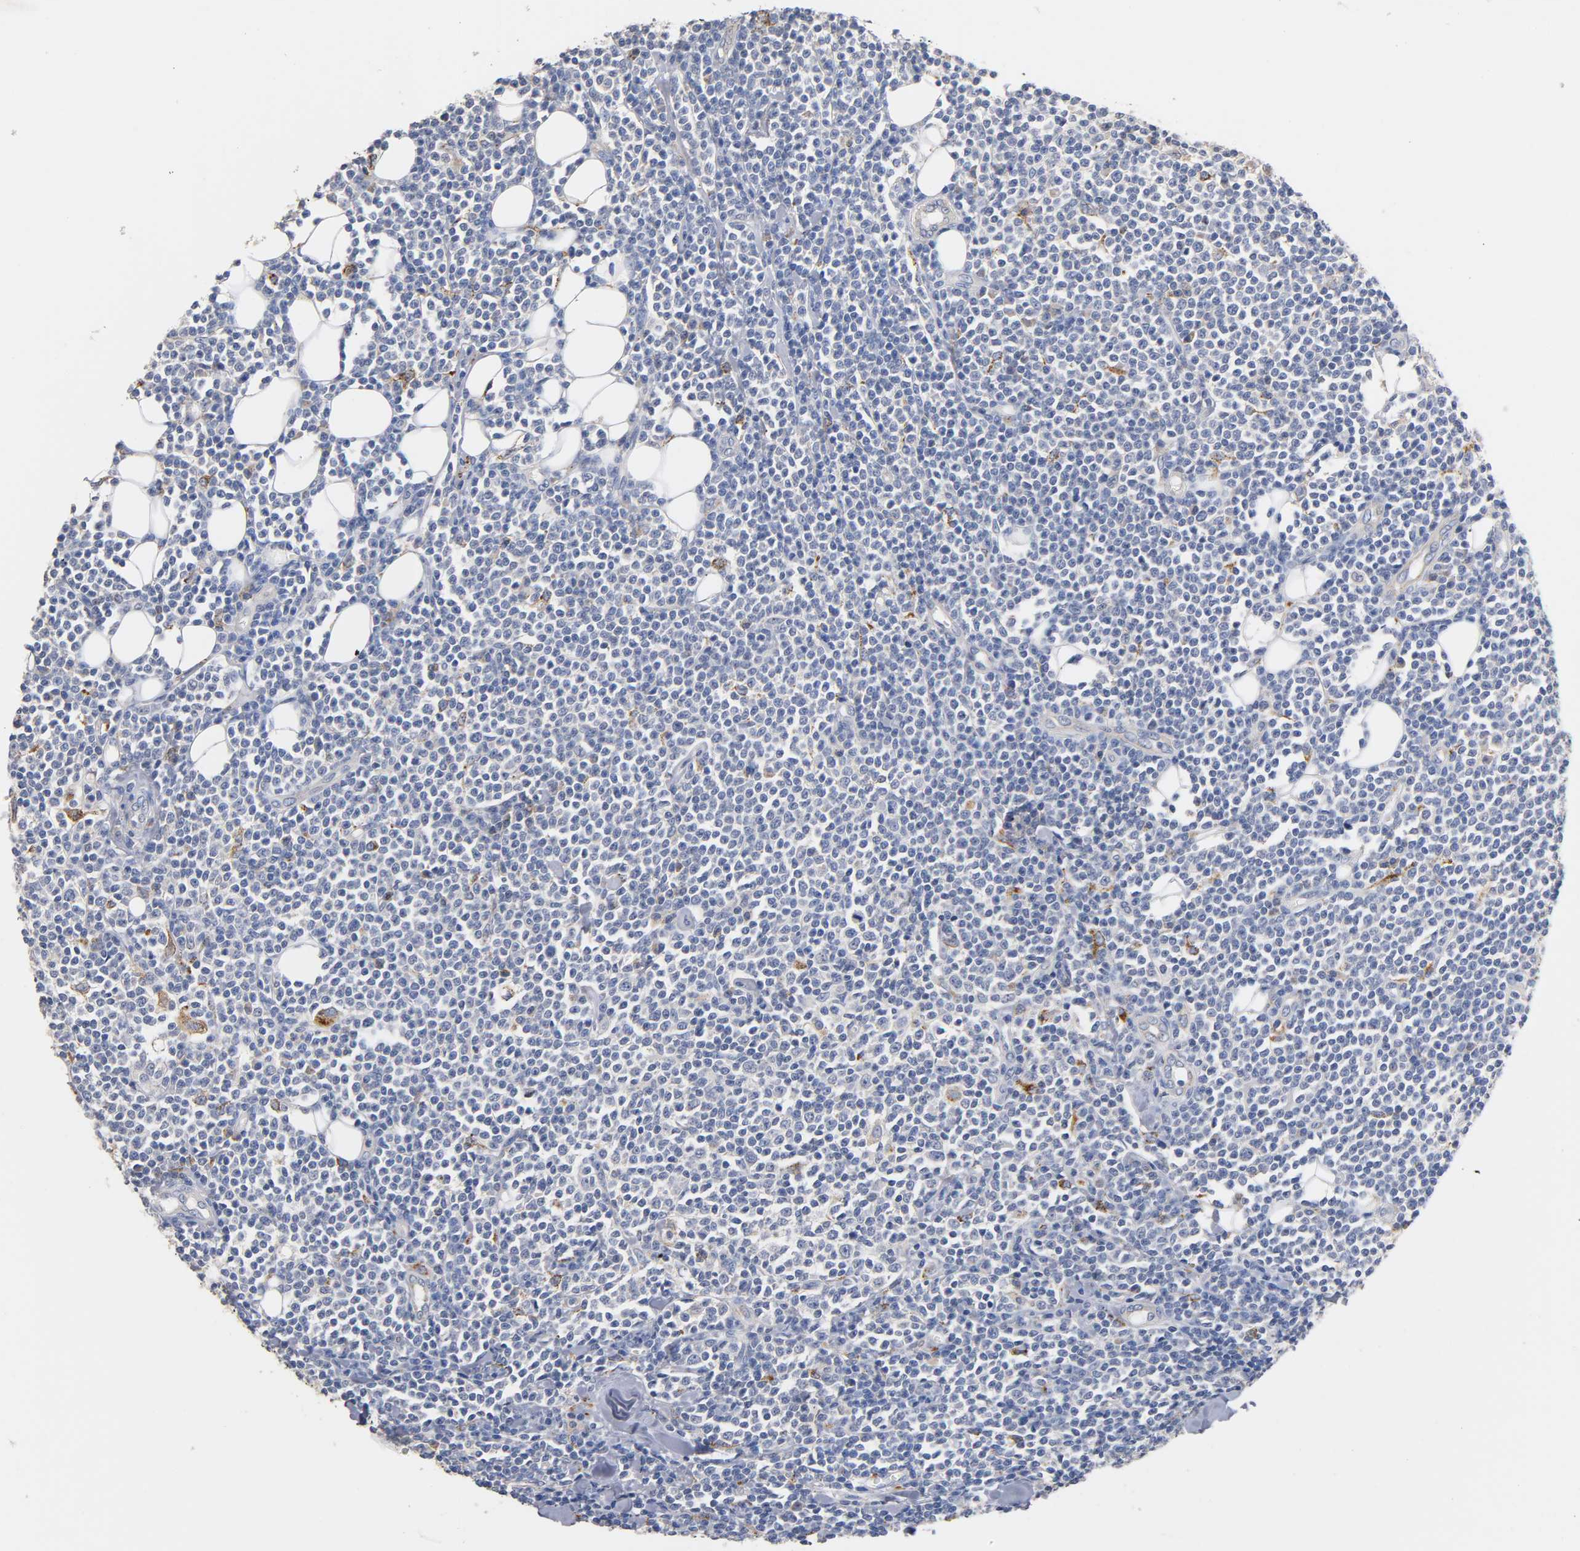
{"staining": {"intensity": "negative", "quantity": "none", "location": "none"}, "tissue": "lymphoma", "cell_type": "Tumor cells", "image_type": "cancer", "snomed": [{"axis": "morphology", "description": "Malignant lymphoma, non-Hodgkin's type, Low grade"}, {"axis": "topography", "description": "Soft tissue"}], "caption": "Immunohistochemistry histopathology image of neoplastic tissue: human low-grade malignant lymphoma, non-Hodgkin's type stained with DAB (3,3'-diaminobenzidine) reveals no significant protein positivity in tumor cells. (Brightfield microscopy of DAB immunohistochemistry at high magnification).", "gene": "SEMA5A", "patient": {"sex": "male", "age": 92}}